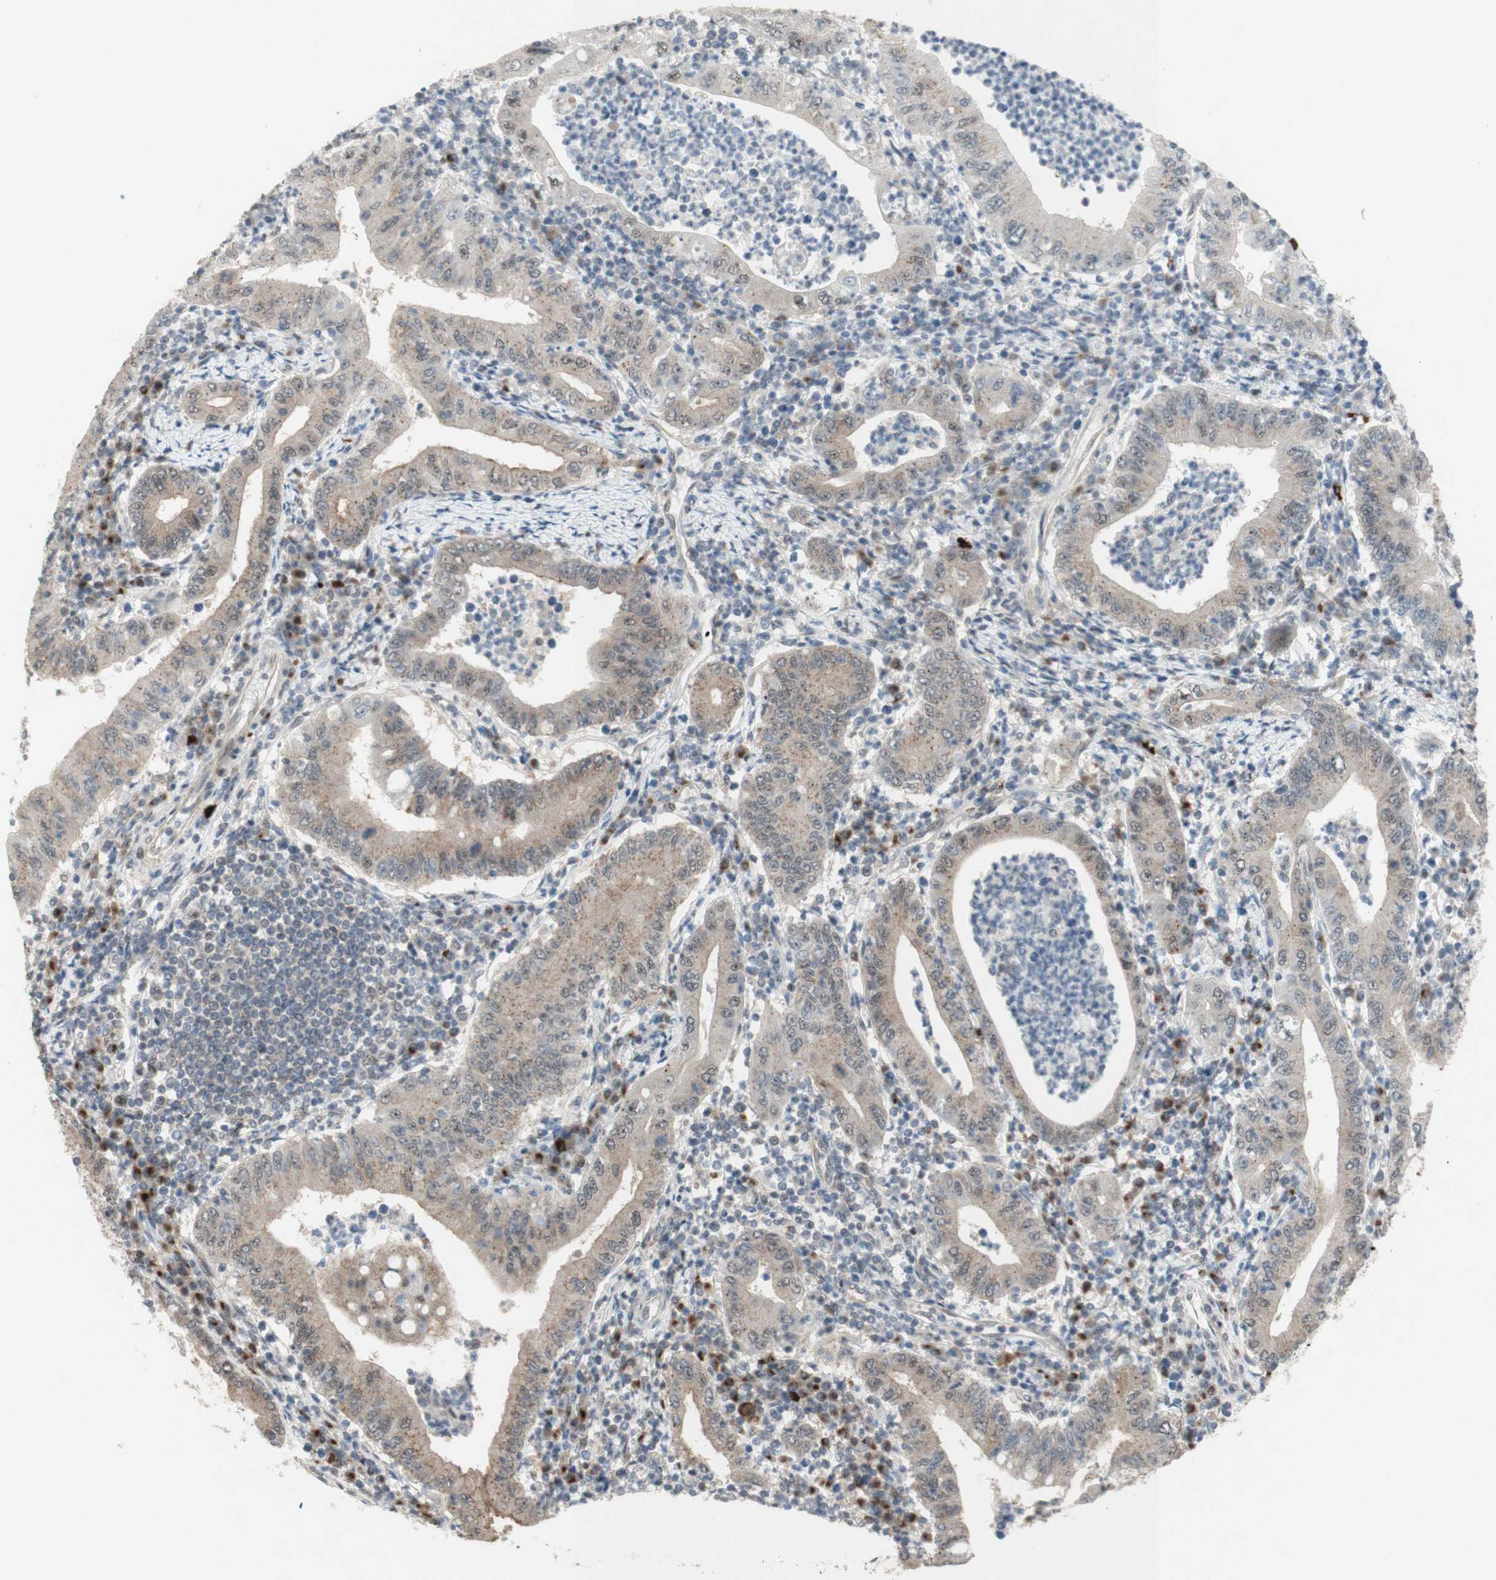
{"staining": {"intensity": "moderate", "quantity": ">75%", "location": "cytoplasmic/membranous"}, "tissue": "stomach cancer", "cell_type": "Tumor cells", "image_type": "cancer", "snomed": [{"axis": "morphology", "description": "Normal tissue, NOS"}, {"axis": "morphology", "description": "Adenocarcinoma, NOS"}, {"axis": "topography", "description": "Esophagus"}, {"axis": "topography", "description": "Stomach, upper"}, {"axis": "topography", "description": "Peripheral nerve tissue"}], "caption": "About >75% of tumor cells in human stomach cancer (adenocarcinoma) show moderate cytoplasmic/membranous protein expression as visualized by brown immunohistochemical staining.", "gene": "CYLD", "patient": {"sex": "male", "age": 62}}